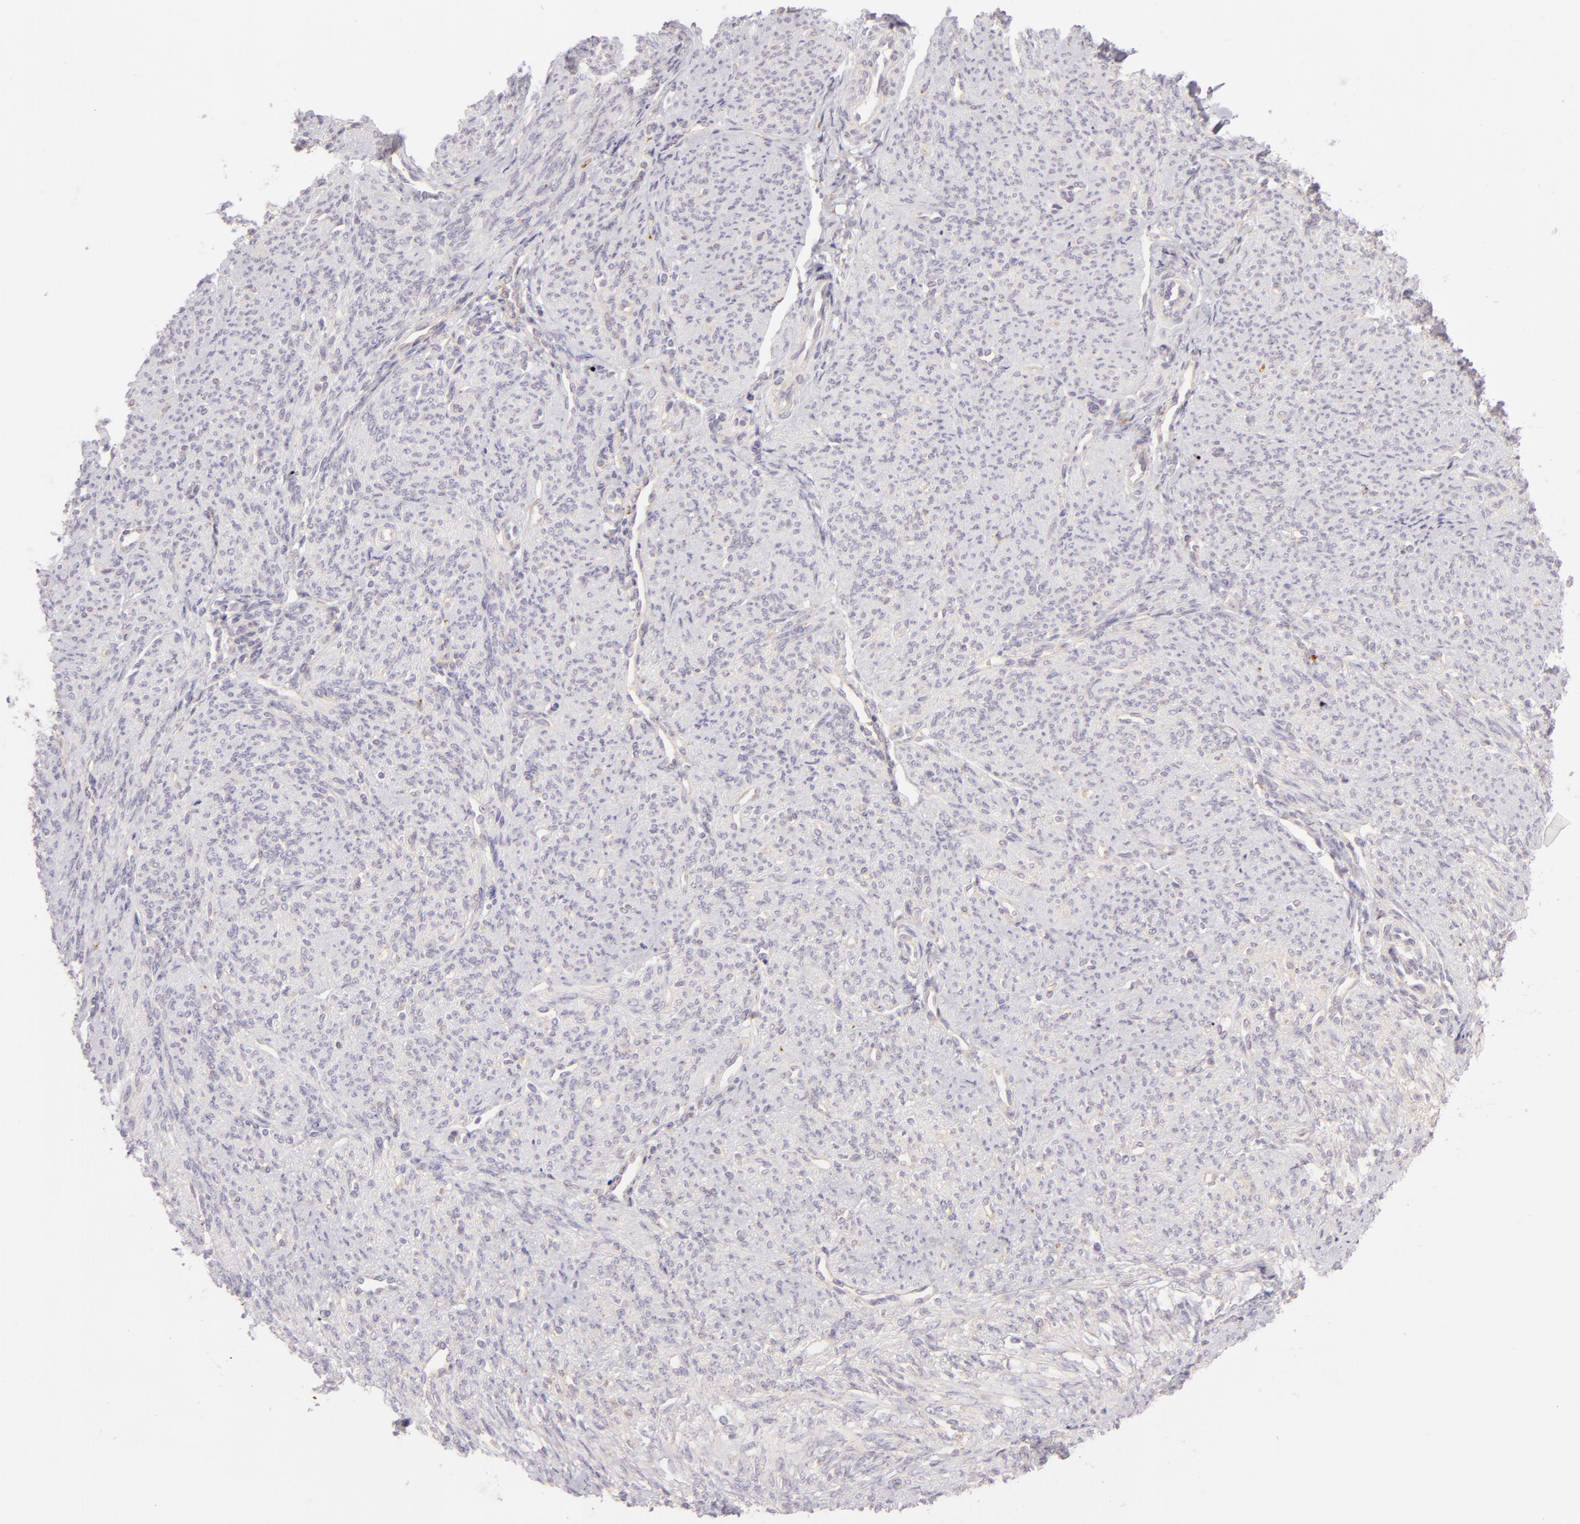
{"staining": {"intensity": "negative", "quantity": "none", "location": "none"}, "tissue": "smooth muscle", "cell_type": "Smooth muscle cells", "image_type": "normal", "snomed": [{"axis": "morphology", "description": "Normal tissue, NOS"}, {"axis": "topography", "description": "Cervix"}, {"axis": "topography", "description": "Endometrium"}], "caption": "DAB immunohistochemical staining of normal smooth muscle demonstrates no significant expression in smooth muscle cells.", "gene": "ZC3H7B", "patient": {"sex": "female", "age": 65}}